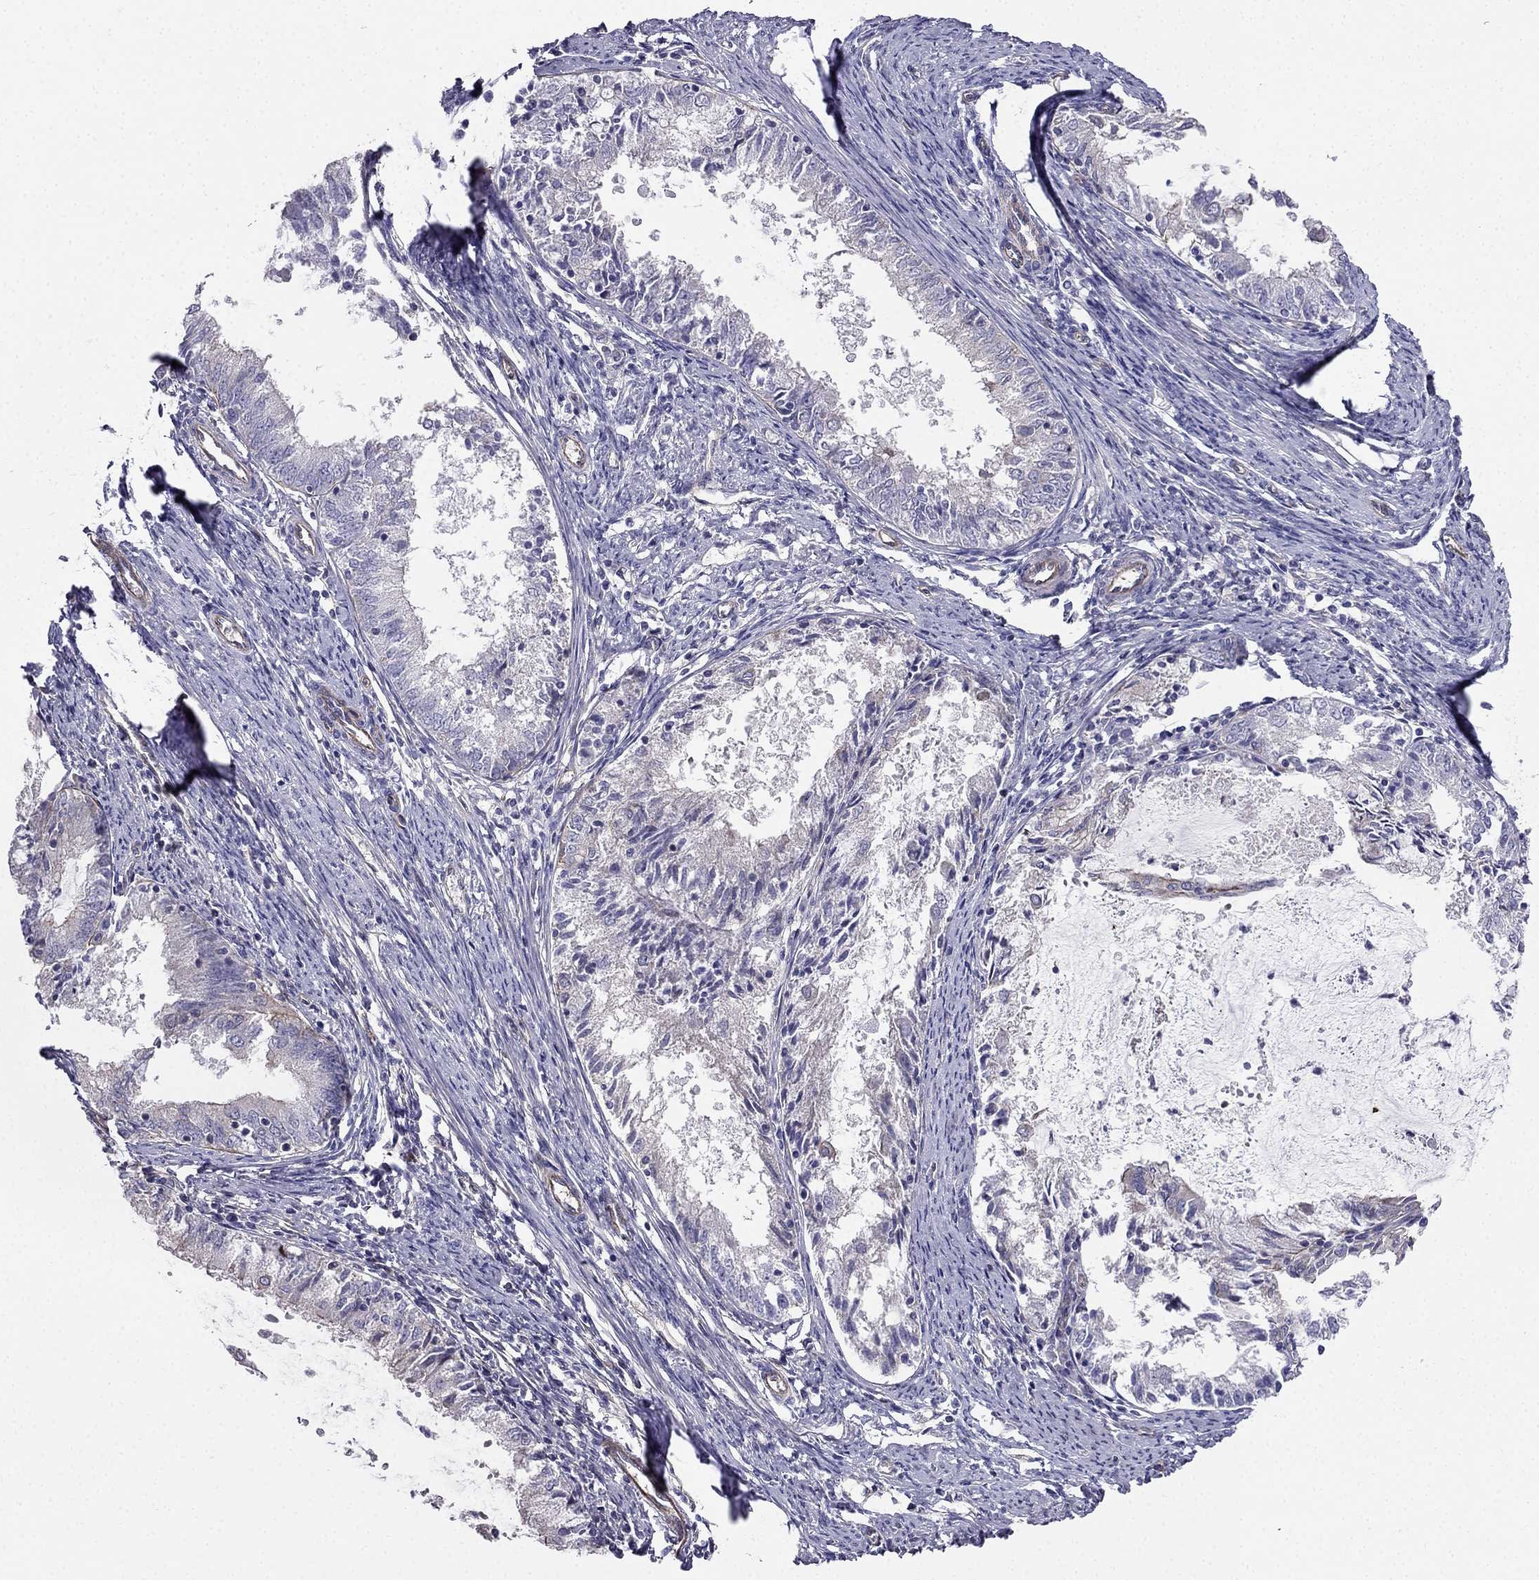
{"staining": {"intensity": "moderate", "quantity": "<25%", "location": "cytoplasmic/membranous"}, "tissue": "endometrial cancer", "cell_type": "Tumor cells", "image_type": "cancer", "snomed": [{"axis": "morphology", "description": "Adenocarcinoma, NOS"}, {"axis": "topography", "description": "Endometrium"}], "caption": "Endometrial adenocarcinoma was stained to show a protein in brown. There is low levels of moderate cytoplasmic/membranous staining in approximately <25% of tumor cells.", "gene": "ENOX1", "patient": {"sex": "female", "age": 57}}